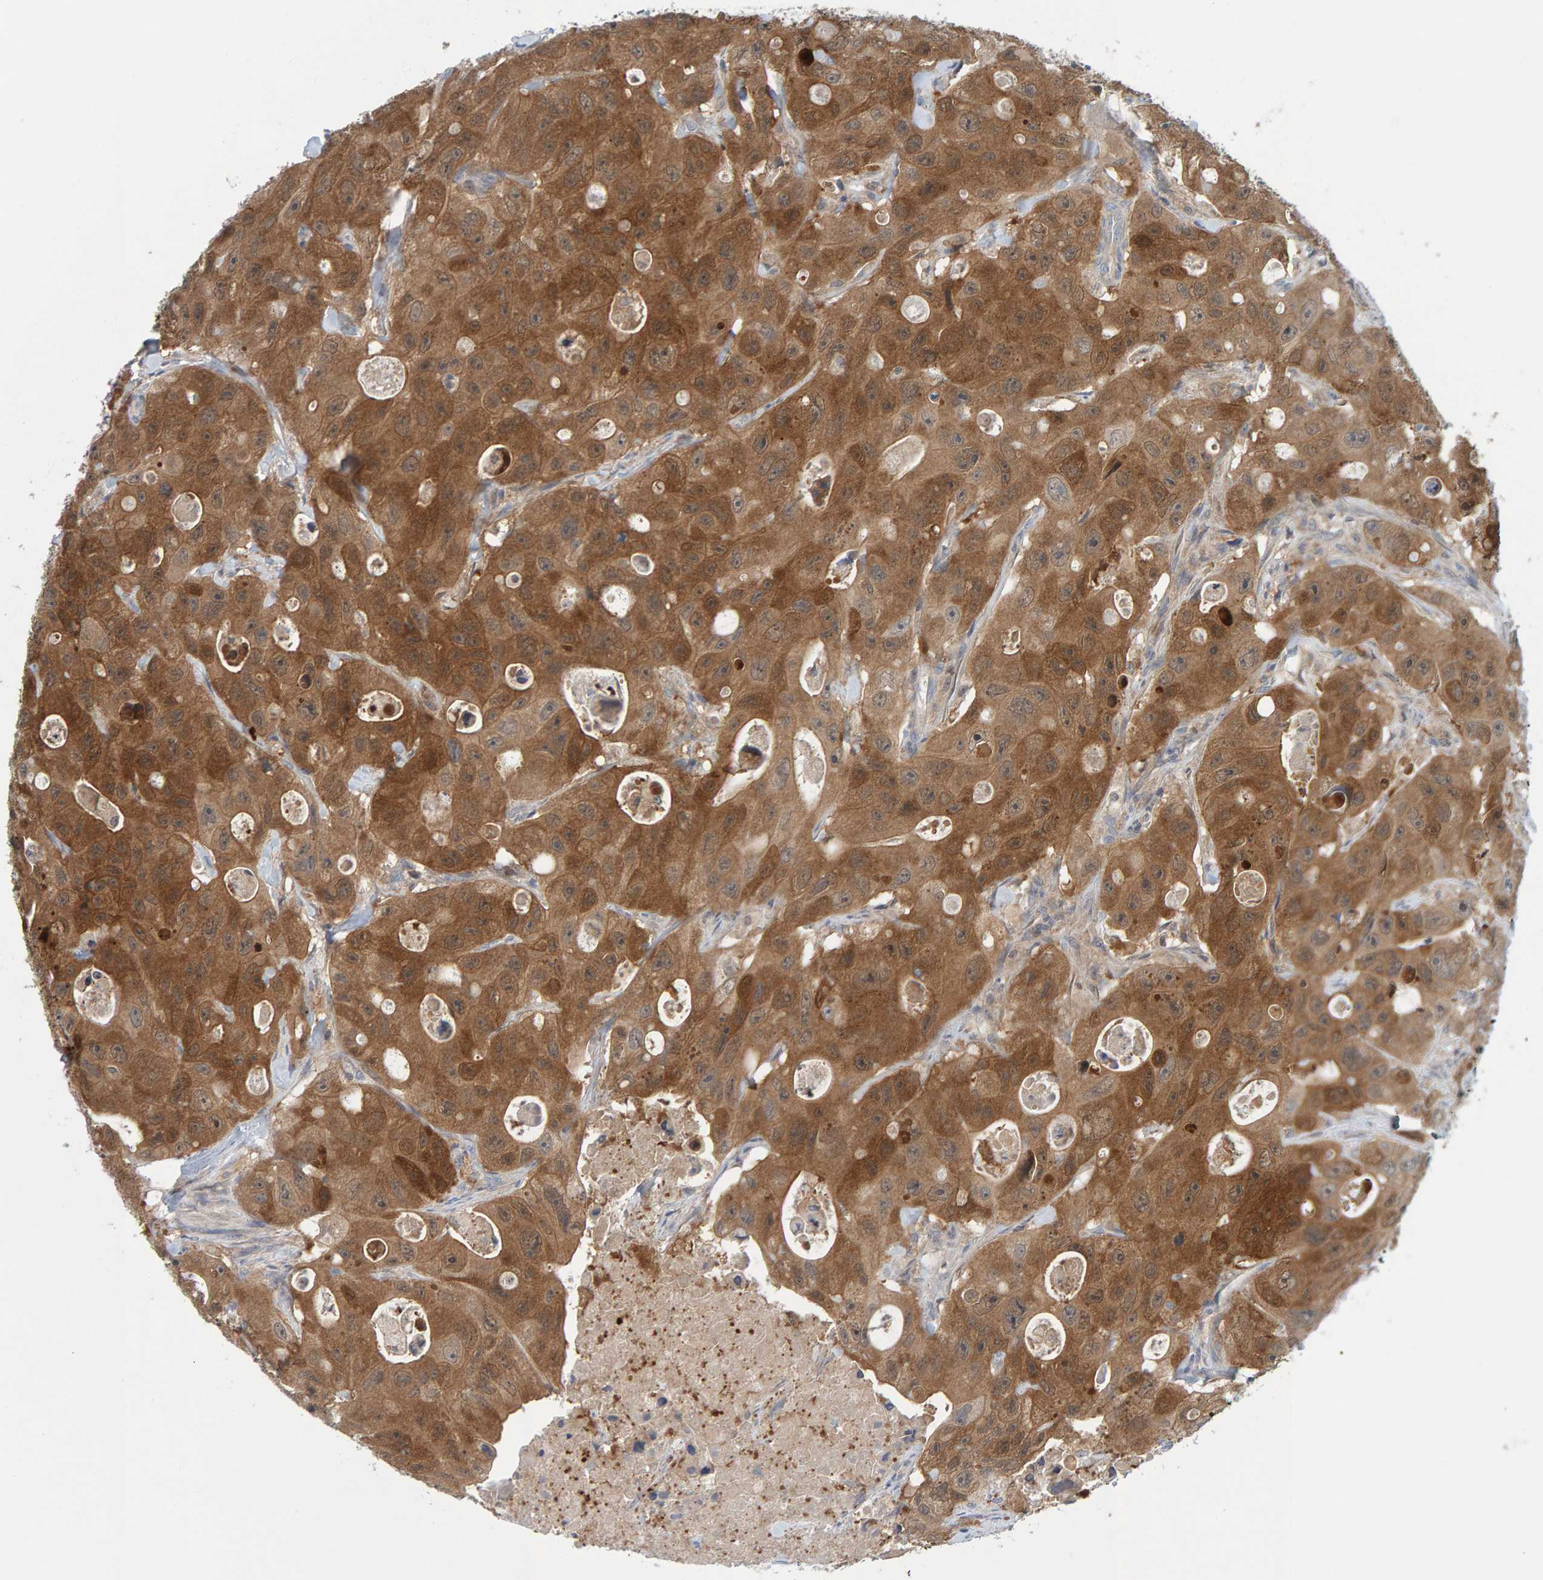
{"staining": {"intensity": "strong", "quantity": ">75%", "location": "cytoplasmic/membranous"}, "tissue": "colorectal cancer", "cell_type": "Tumor cells", "image_type": "cancer", "snomed": [{"axis": "morphology", "description": "Adenocarcinoma, NOS"}, {"axis": "topography", "description": "Colon"}], "caption": "Immunohistochemical staining of human colorectal cancer (adenocarcinoma) shows strong cytoplasmic/membranous protein expression in approximately >75% of tumor cells.", "gene": "TATDN1", "patient": {"sex": "female", "age": 46}}